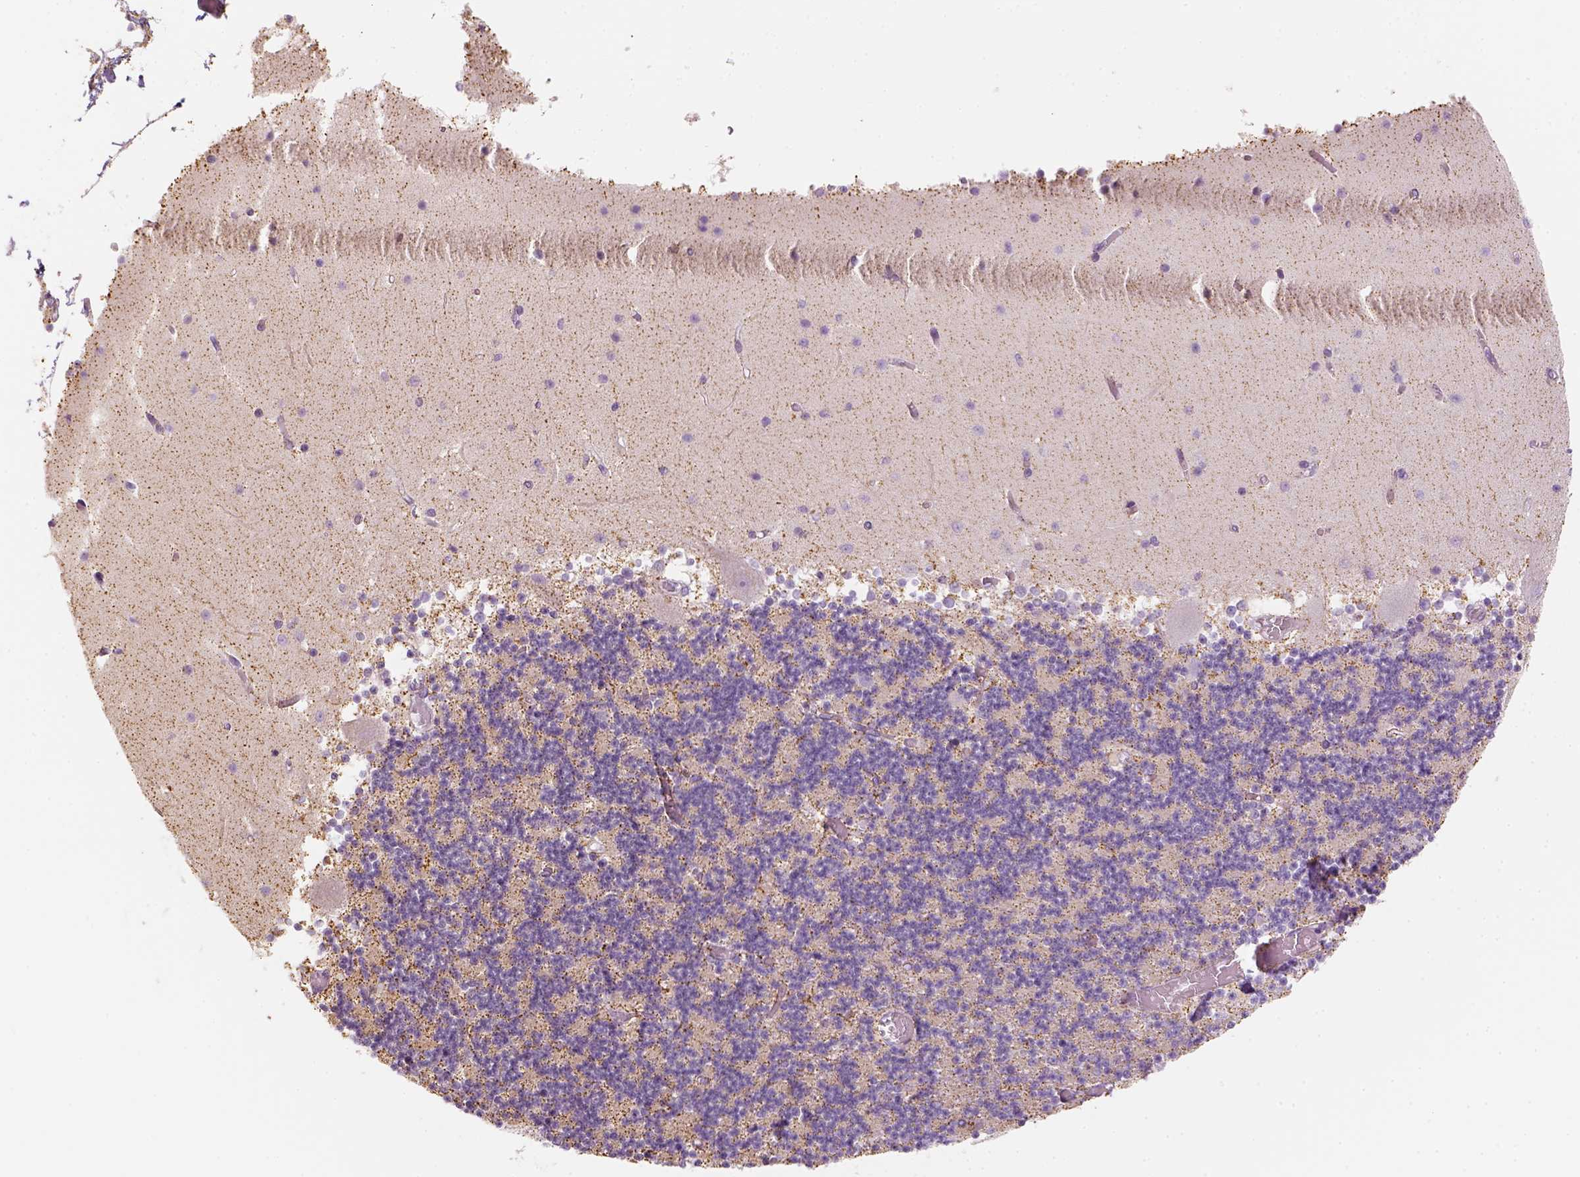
{"staining": {"intensity": "negative", "quantity": "none", "location": "none"}, "tissue": "cerebellum", "cell_type": "Cells in granular layer", "image_type": "normal", "snomed": [{"axis": "morphology", "description": "Normal tissue, NOS"}, {"axis": "topography", "description": "Cerebellum"}], "caption": "The histopathology image reveals no significant positivity in cells in granular layer of cerebellum.", "gene": "LCA5", "patient": {"sex": "female", "age": 28}}